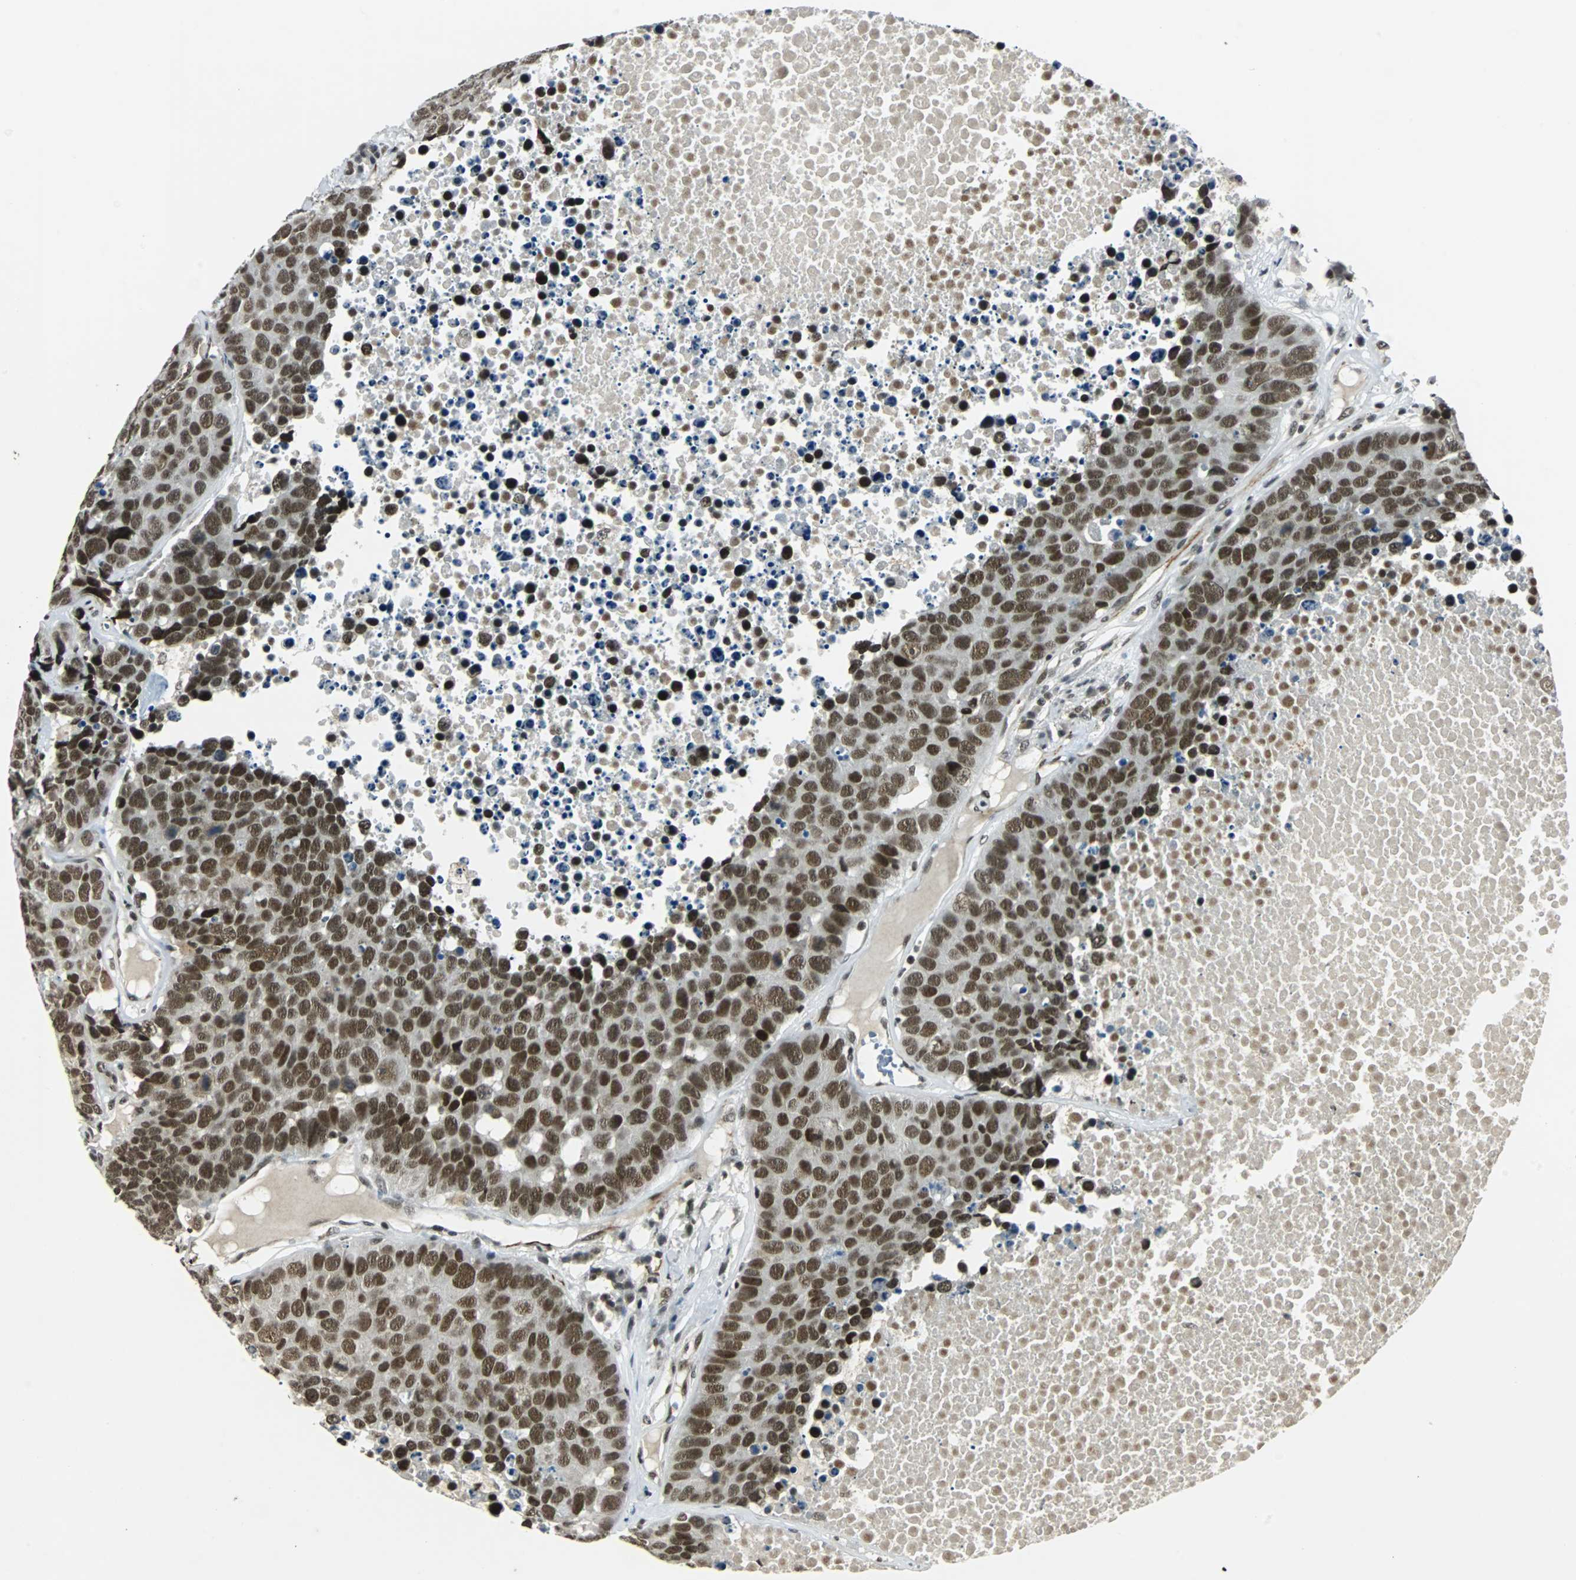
{"staining": {"intensity": "strong", "quantity": ">75%", "location": "nuclear"}, "tissue": "carcinoid", "cell_type": "Tumor cells", "image_type": "cancer", "snomed": [{"axis": "morphology", "description": "Carcinoid, malignant, NOS"}, {"axis": "topography", "description": "Lung"}], "caption": "Human carcinoid (malignant) stained with a protein marker exhibits strong staining in tumor cells.", "gene": "TAF5", "patient": {"sex": "male", "age": 60}}